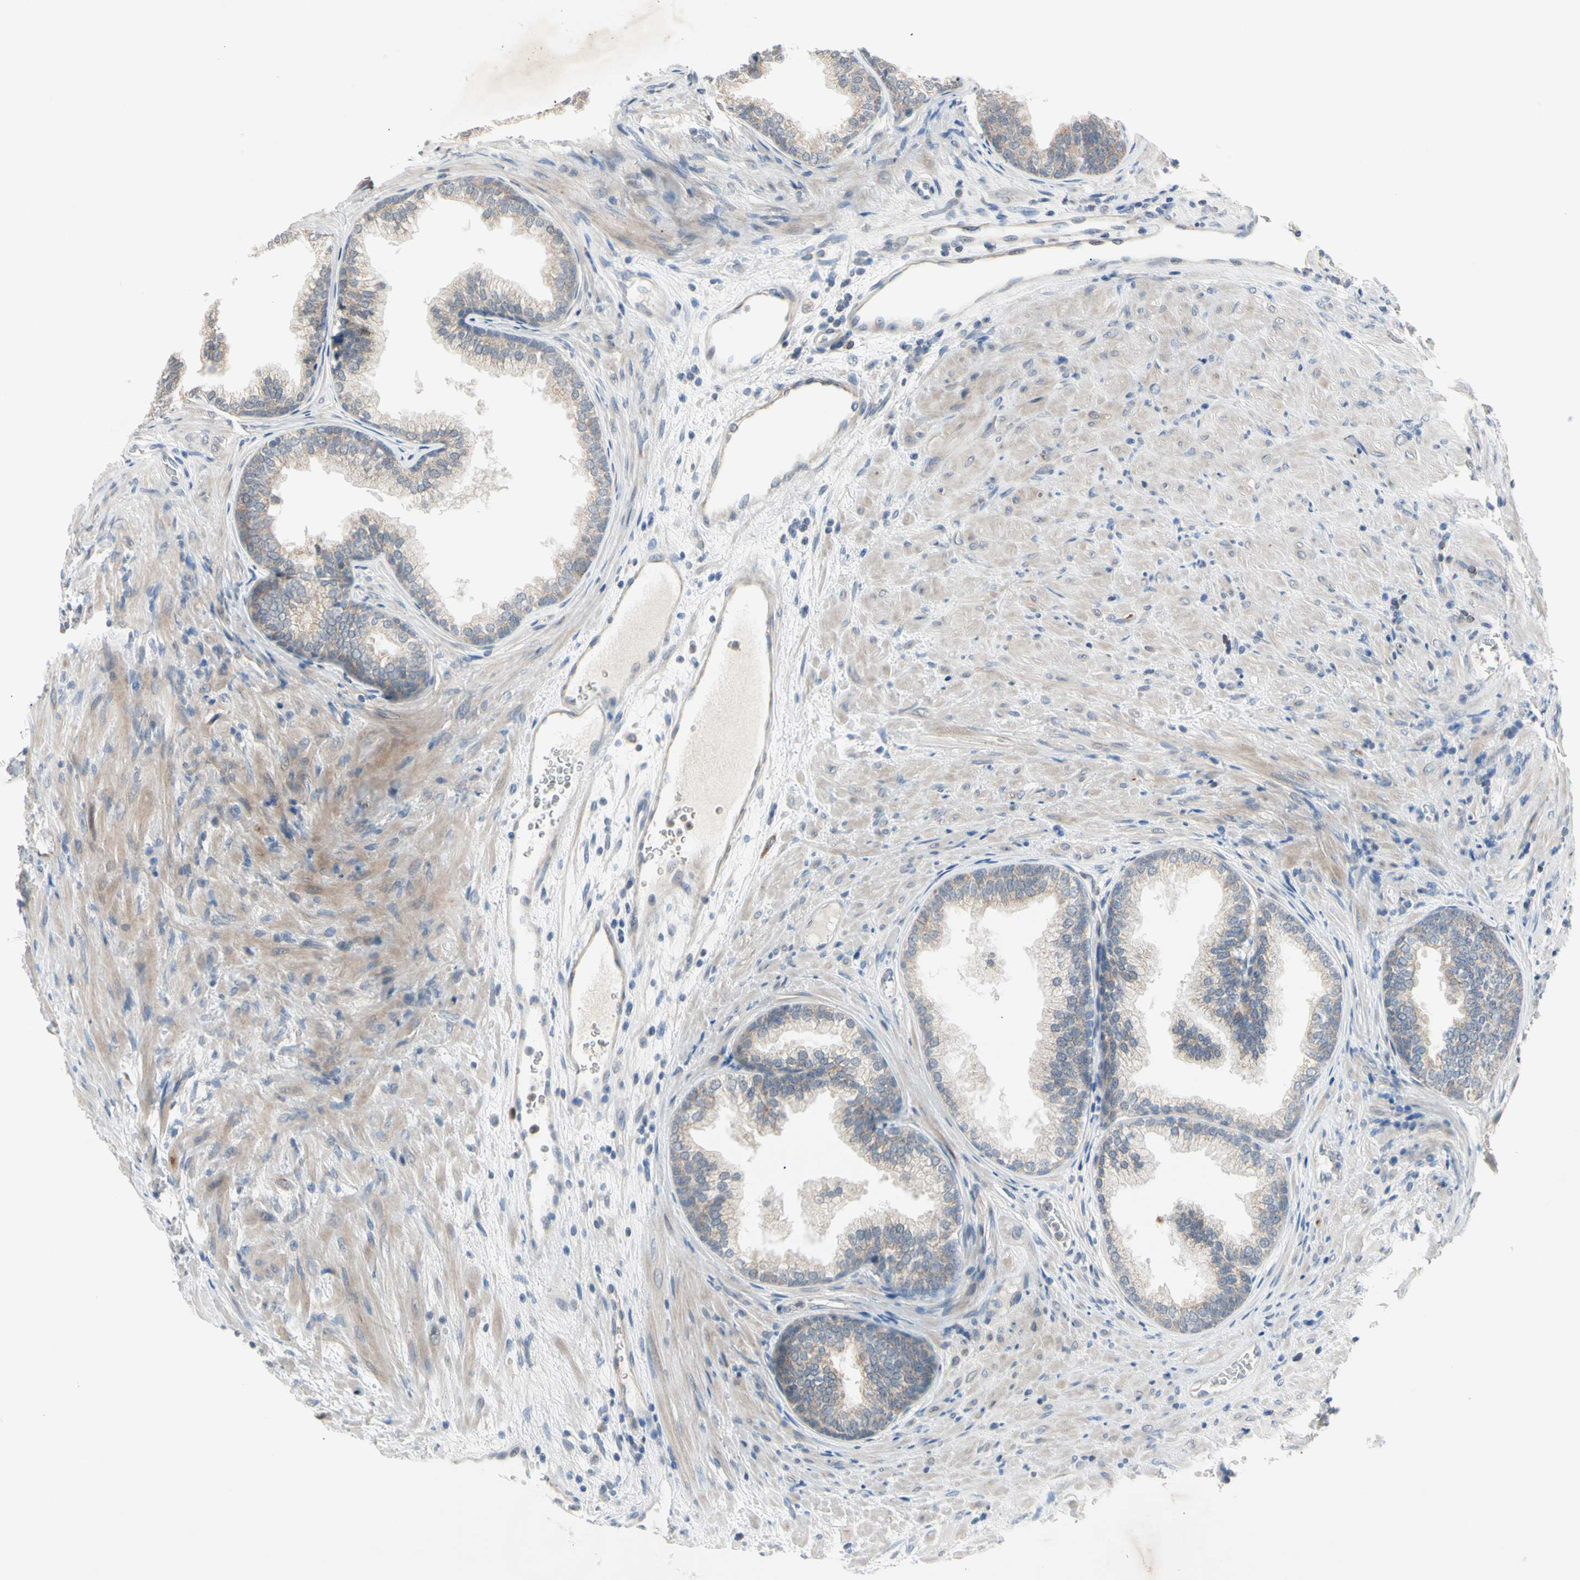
{"staining": {"intensity": "weak", "quantity": "25%-75%", "location": "cytoplasmic/membranous"}, "tissue": "prostate", "cell_type": "Glandular cells", "image_type": "normal", "snomed": [{"axis": "morphology", "description": "Normal tissue, NOS"}, {"axis": "topography", "description": "Prostate"}], "caption": "Brown immunohistochemical staining in benign prostate shows weak cytoplasmic/membranous staining in about 25%-75% of glandular cells. The staining is performed using DAB brown chromogen to label protein expression. The nuclei are counter-stained blue using hematoxylin.", "gene": "MARK1", "patient": {"sex": "male", "age": 76}}